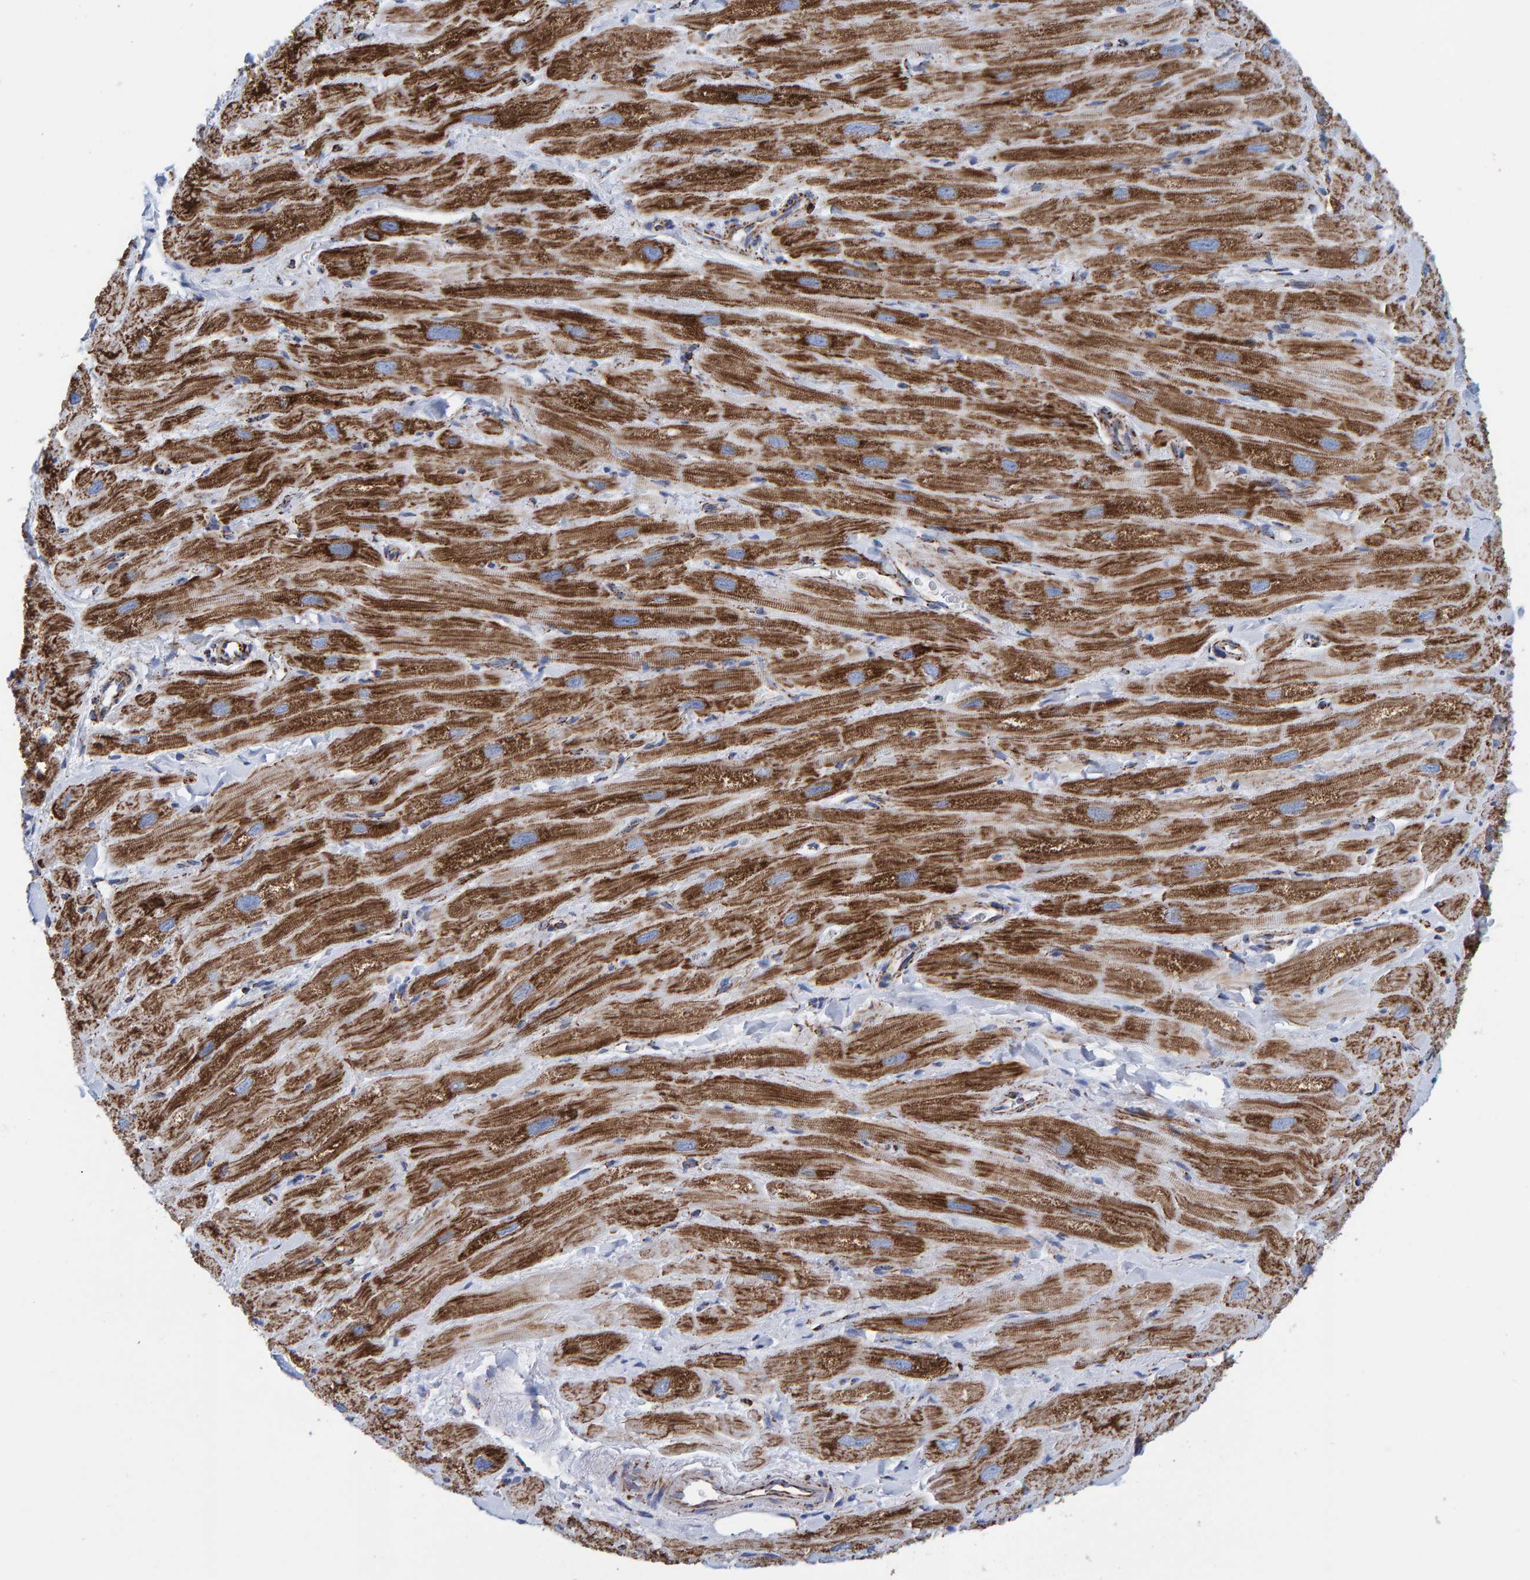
{"staining": {"intensity": "strong", "quantity": "25%-75%", "location": "cytoplasmic/membranous"}, "tissue": "heart muscle", "cell_type": "Cardiomyocytes", "image_type": "normal", "snomed": [{"axis": "morphology", "description": "Normal tissue, NOS"}, {"axis": "topography", "description": "Heart"}], "caption": "IHC micrograph of normal heart muscle: heart muscle stained using immunohistochemistry displays high levels of strong protein expression localized specifically in the cytoplasmic/membranous of cardiomyocytes, appearing as a cytoplasmic/membranous brown color.", "gene": "ENSG00000262660", "patient": {"sex": "male", "age": 49}}